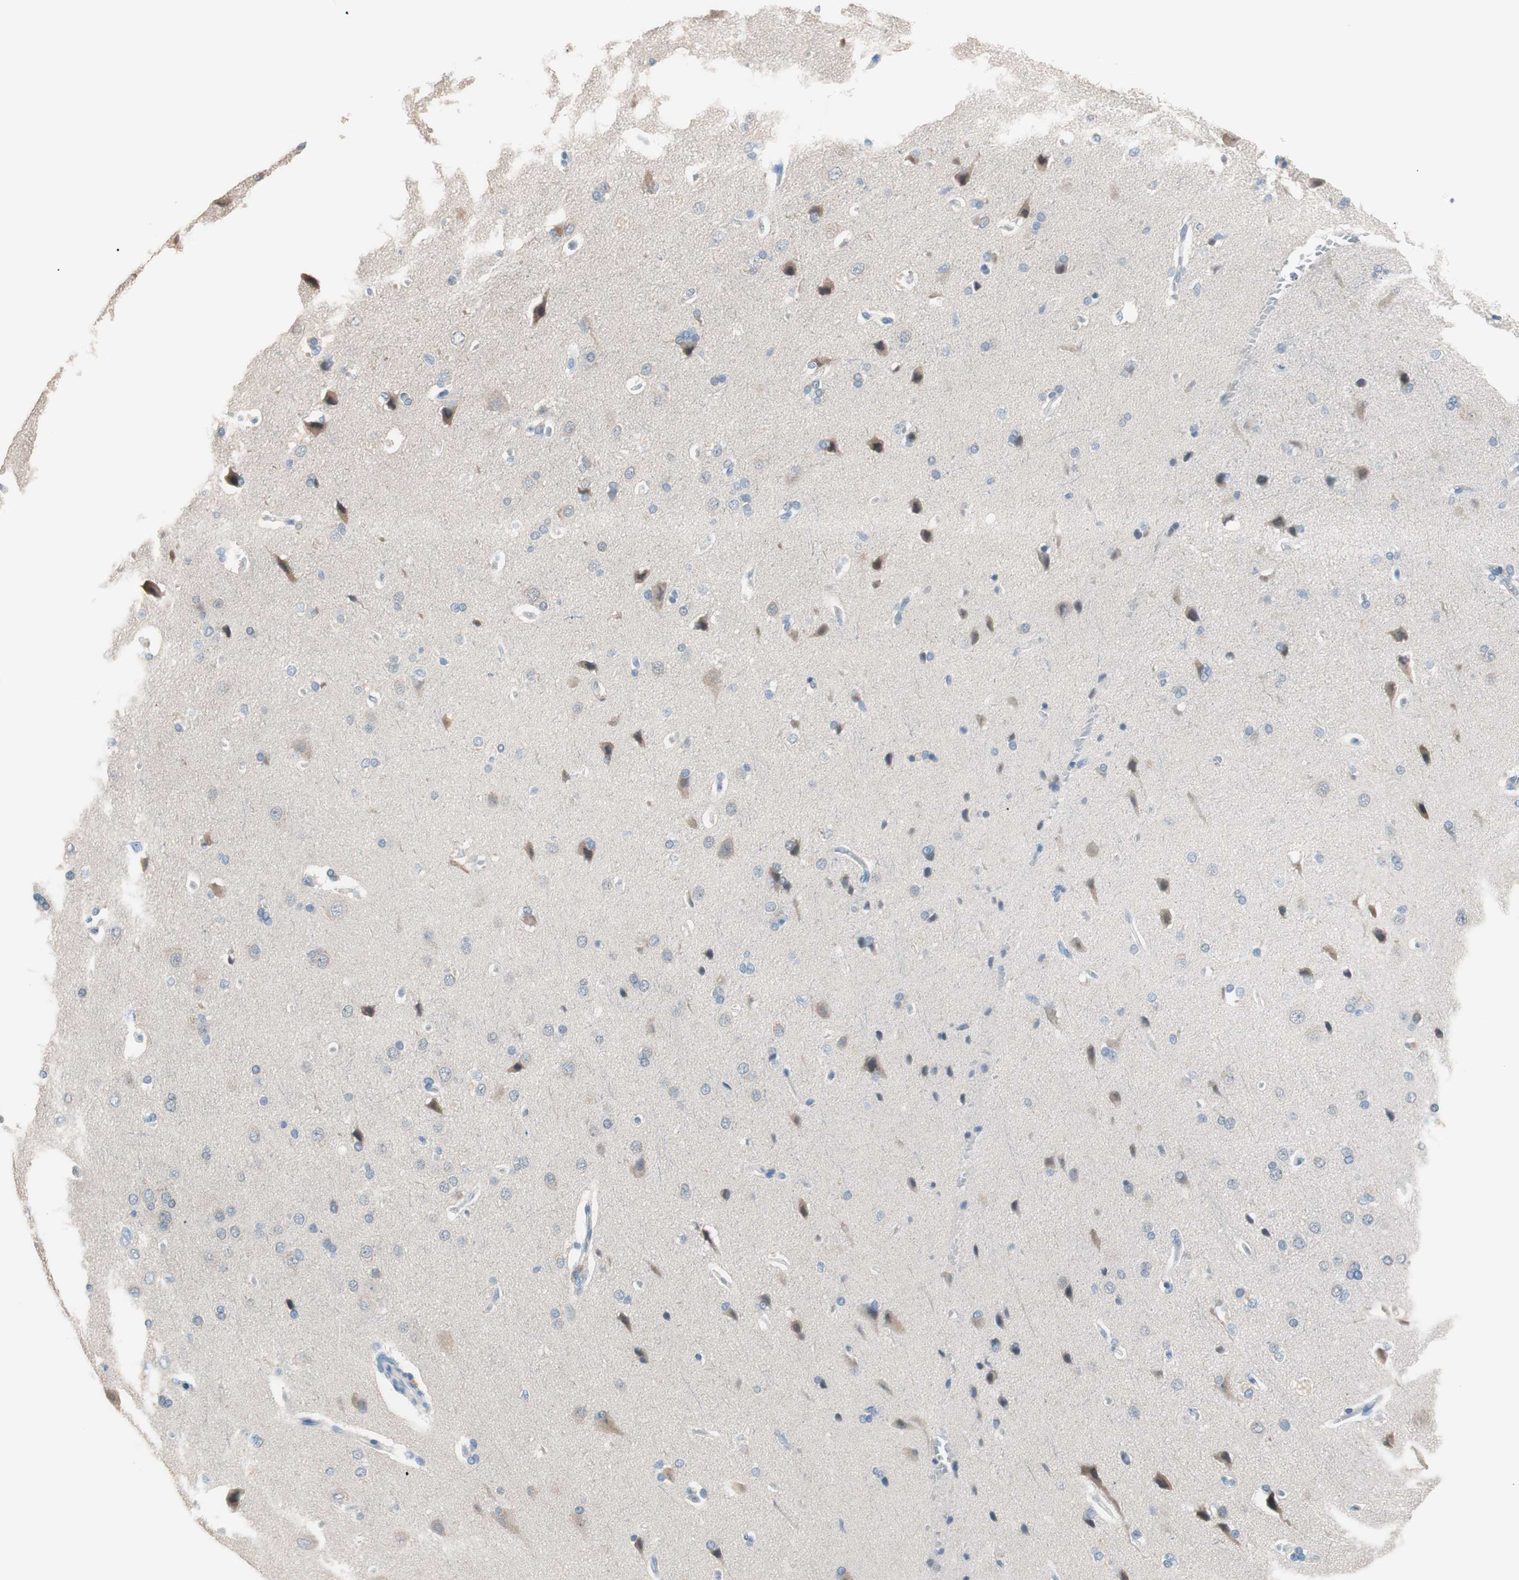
{"staining": {"intensity": "negative", "quantity": "none", "location": "none"}, "tissue": "cerebral cortex", "cell_type": "Endothelial cells", "image_type": "normal", "snomed": [{"axis": "morphology", "description": "Normal tissue, NOS"}, {"axis": "topography", "description": "Cerebral cortex"}], "caption": "This is an immunohistochemistry (IHC) micrograph of unremarkable cerebral cortex. There is no positivity in endothelial cells.", "gene": "VIL1", "patient": {"sex": "male", "age": 62}}